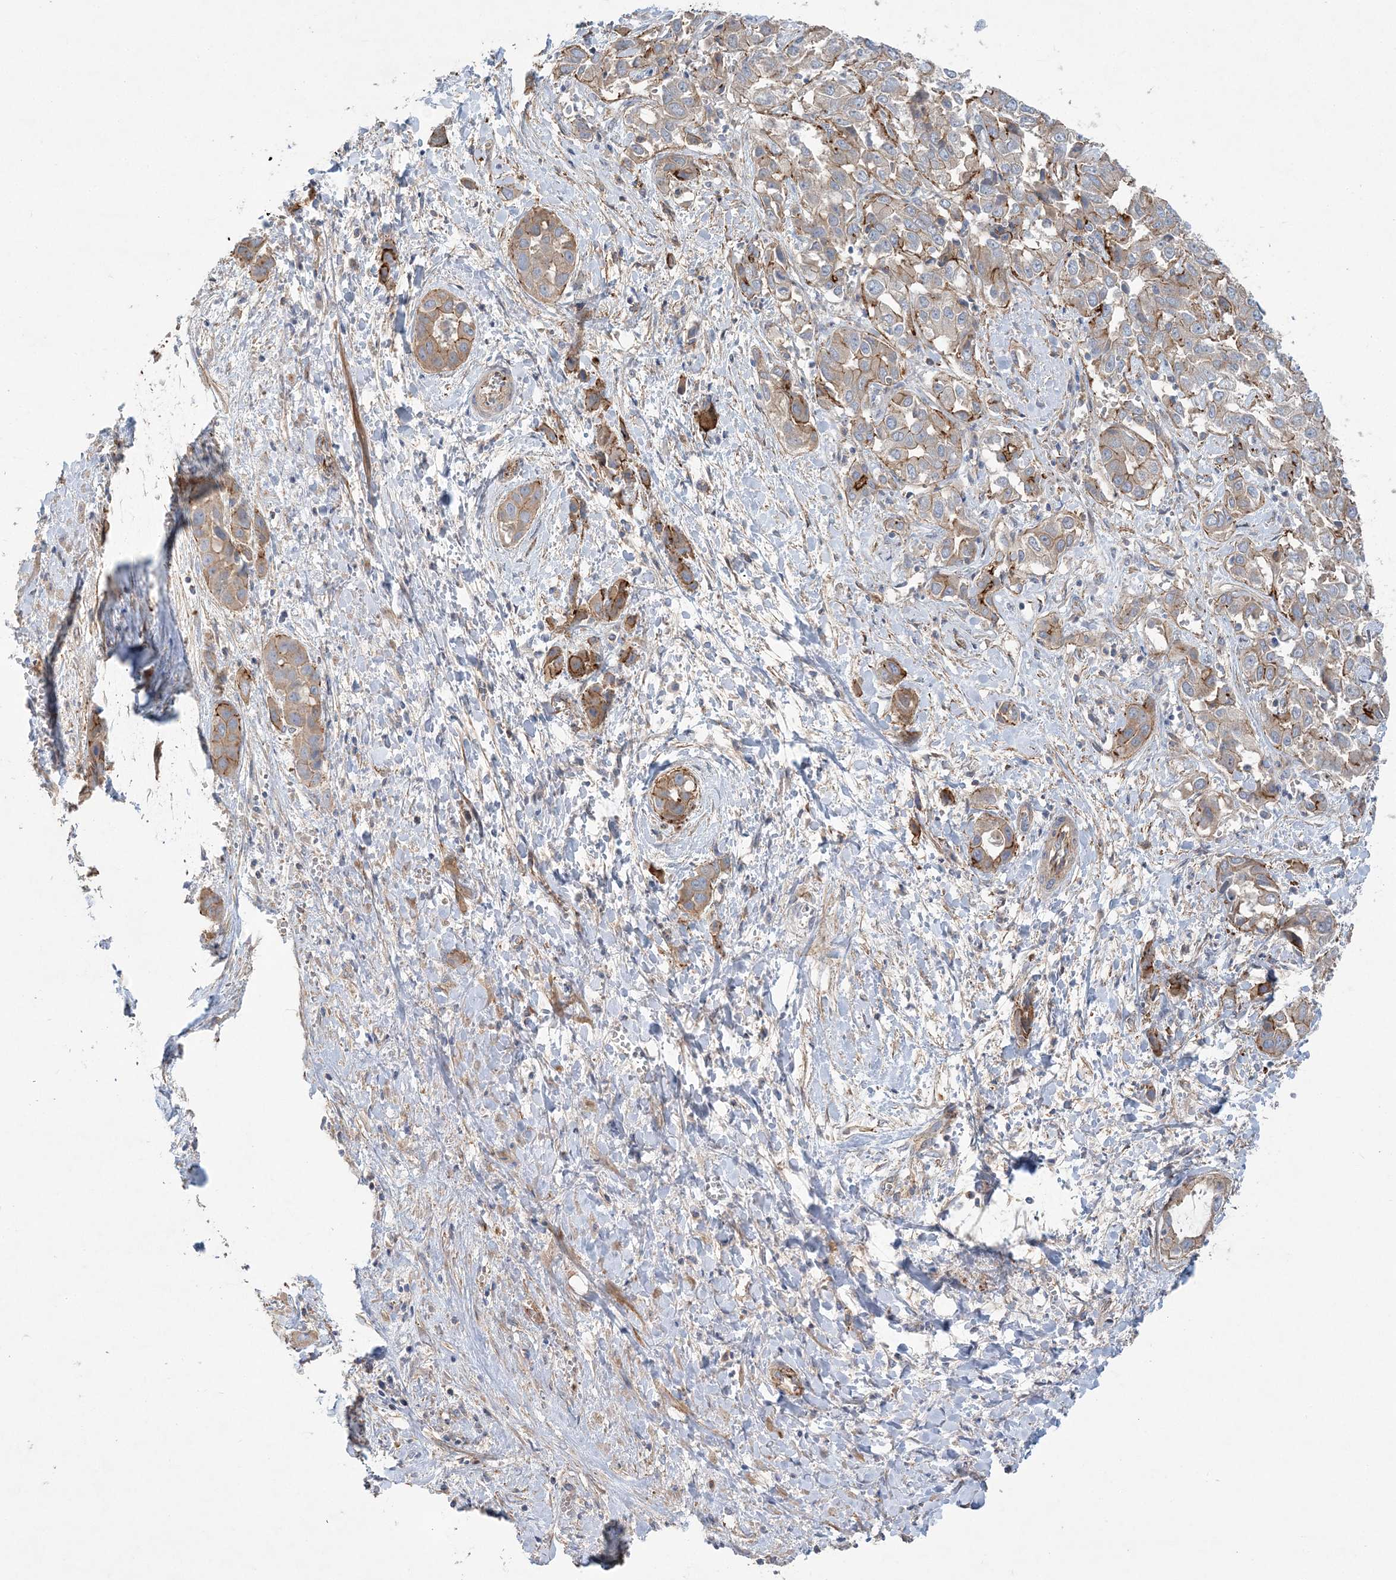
{"staining": {"intensity": "moderate", "quantity": ">75%", "location": "cytoplasmic/membranous"}, "tissue": "liver cancer", "cell_type": "Tumor cells", "image_type": "cancer", "snomed": [{"axis": "morphology", "description": "Cholangiocarcinoma"}, {"axis": "topography", "description": "Liver"}], "caption": "Tumor cells reveal medium levels of moderate cytoplasmic/membranous expression in about >75% of cells in human liver cholangiocarcinoma.", "gene": "PIGC", "patient": {"sex": "female", "age": 52}}